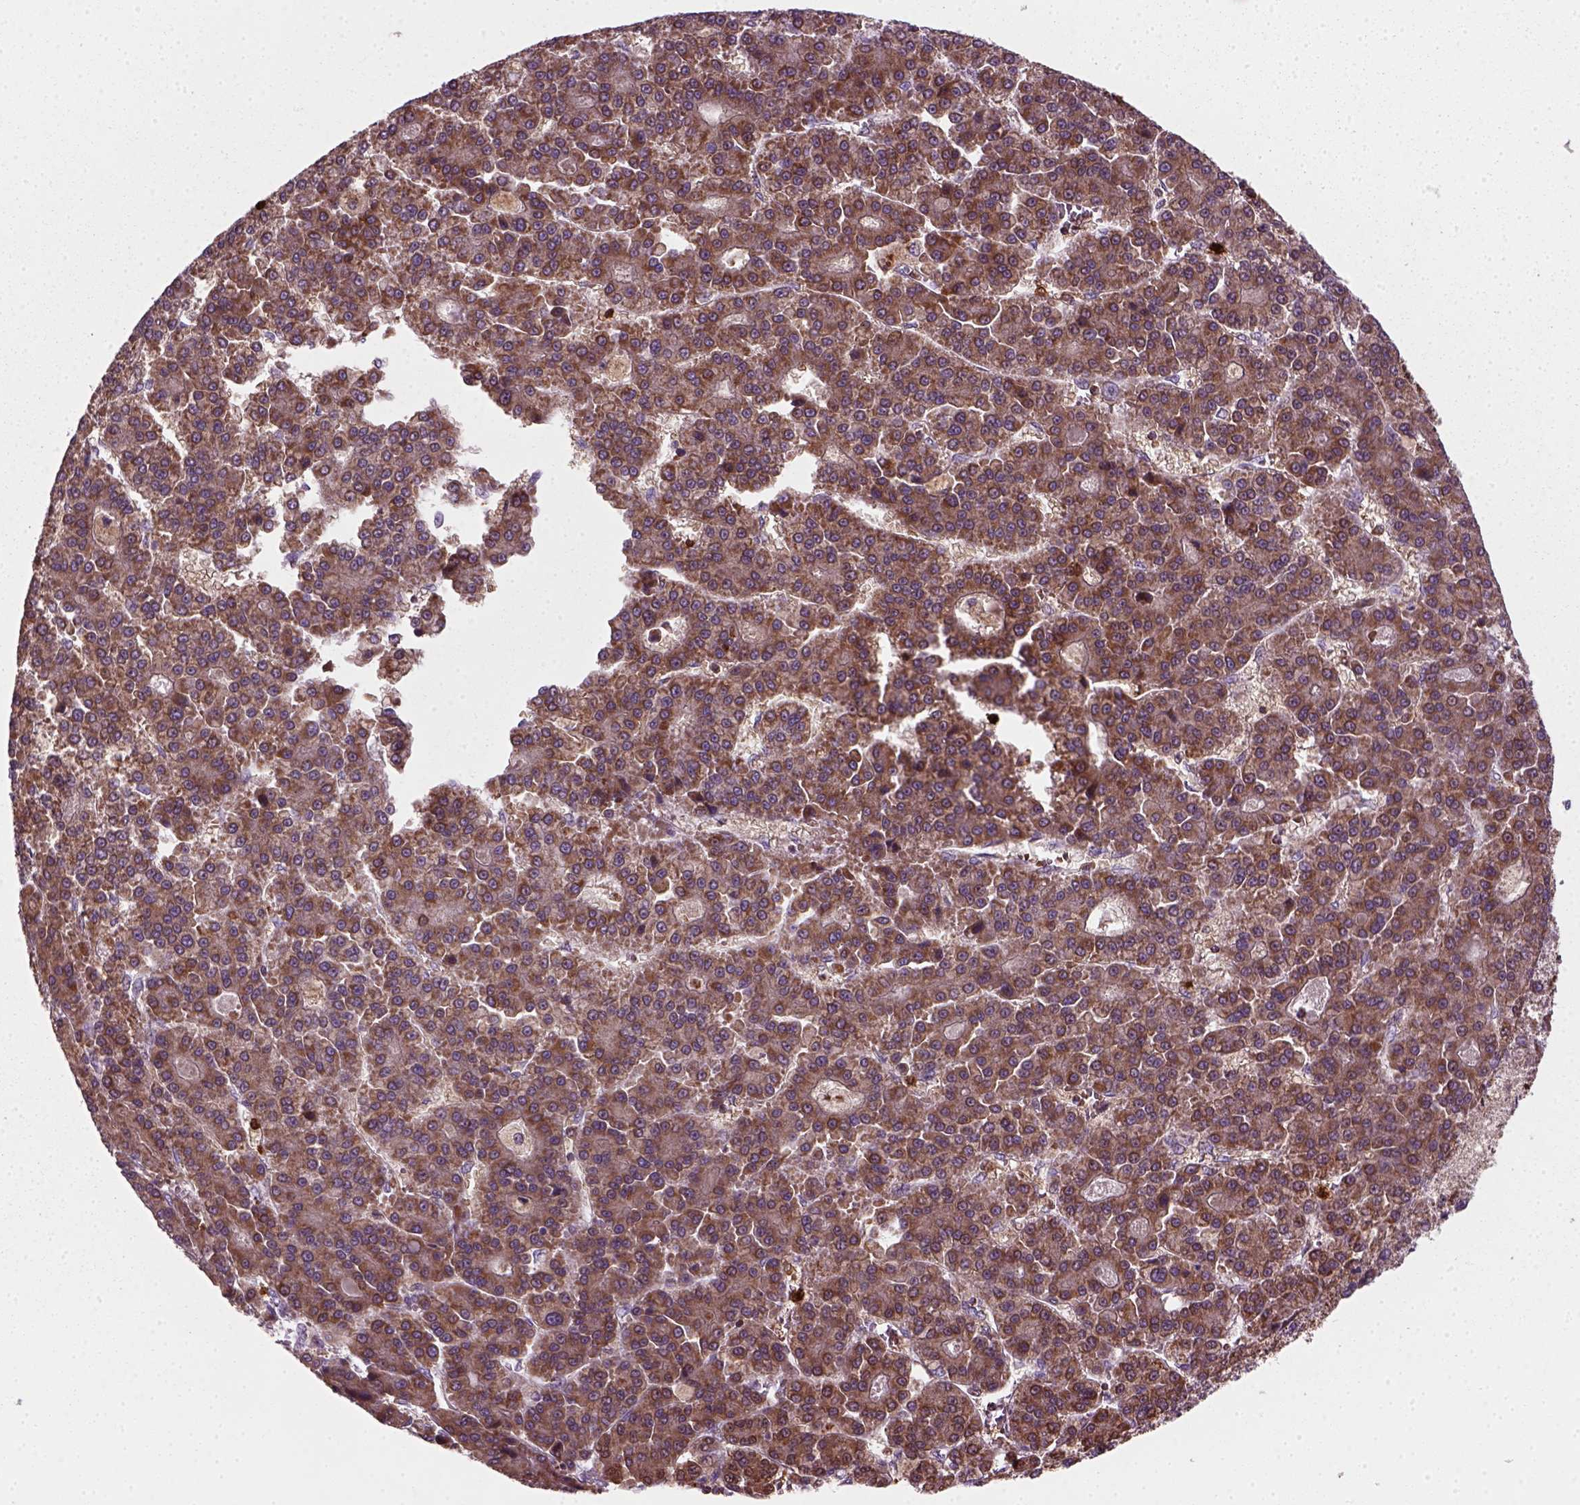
{"staining": {"intensity": "strong", "quantity": ">75%", "location": "cytoplasmic/membranous"}, "tissue": "liver cancer", "cell_type": "Tumor cells", "image_type": "cancer", "snomed": [{"axis": "morphology", "description": "Carcinoma, Hepatocellular, NOS"}, {"axis": "topography", "description": "Liver"}], "caption": "This photomicrograph demonstrates liver hepatocellular carcinoma stained with immunohistochemistry to label a protein in brown. The cytoplasmic/membranous of tumor cells show strong positivity for the protein. Nuclei are counter-stained blue.", "gene": "NUDT16L1", "patient": {"sex": "male", "age": 70}}